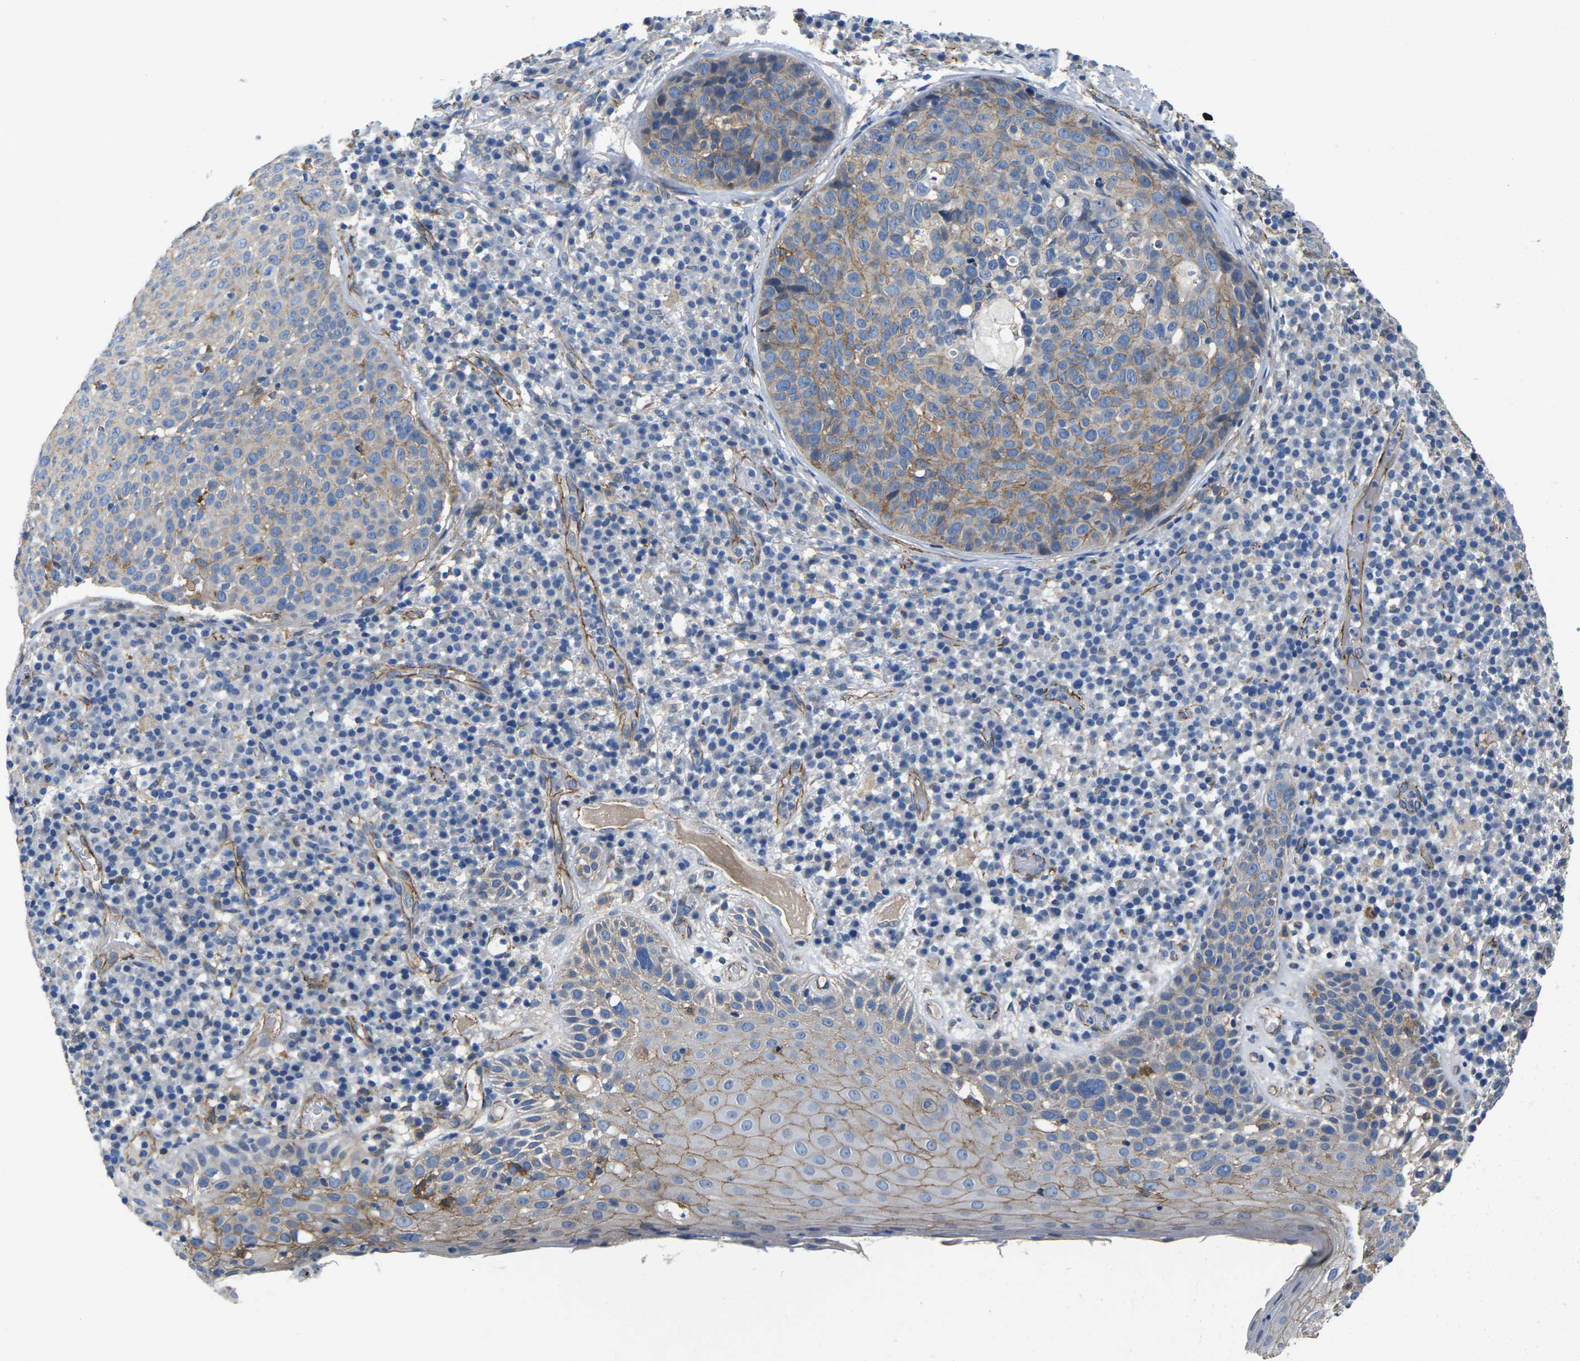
{"staining": {"intensity": "moderate", "quantity": "25%-75%", "location": "cytoplasmic/membranous"}, "tissue": "skin cancer", "cell_type": "Tumor cells", "image_type": "cancer", "snomed": [{"axis": "morphology", "description": "Squamous cell carcinoma in situ, NOS"}, {"axis": "morphology", "description": "Squamous cell carcinoma, NOS"}, {"axis": "topography", "description": "Skin"}], "caption": "Tumor cells demonstrate medium levels of moderate cytoplasmic/membranous staining in approximately 25%-75% of cells in human skin squamous cell carcinoma in situ.", "gene": "CTNND1", "patient": {"sex": "male", "age": 93}}